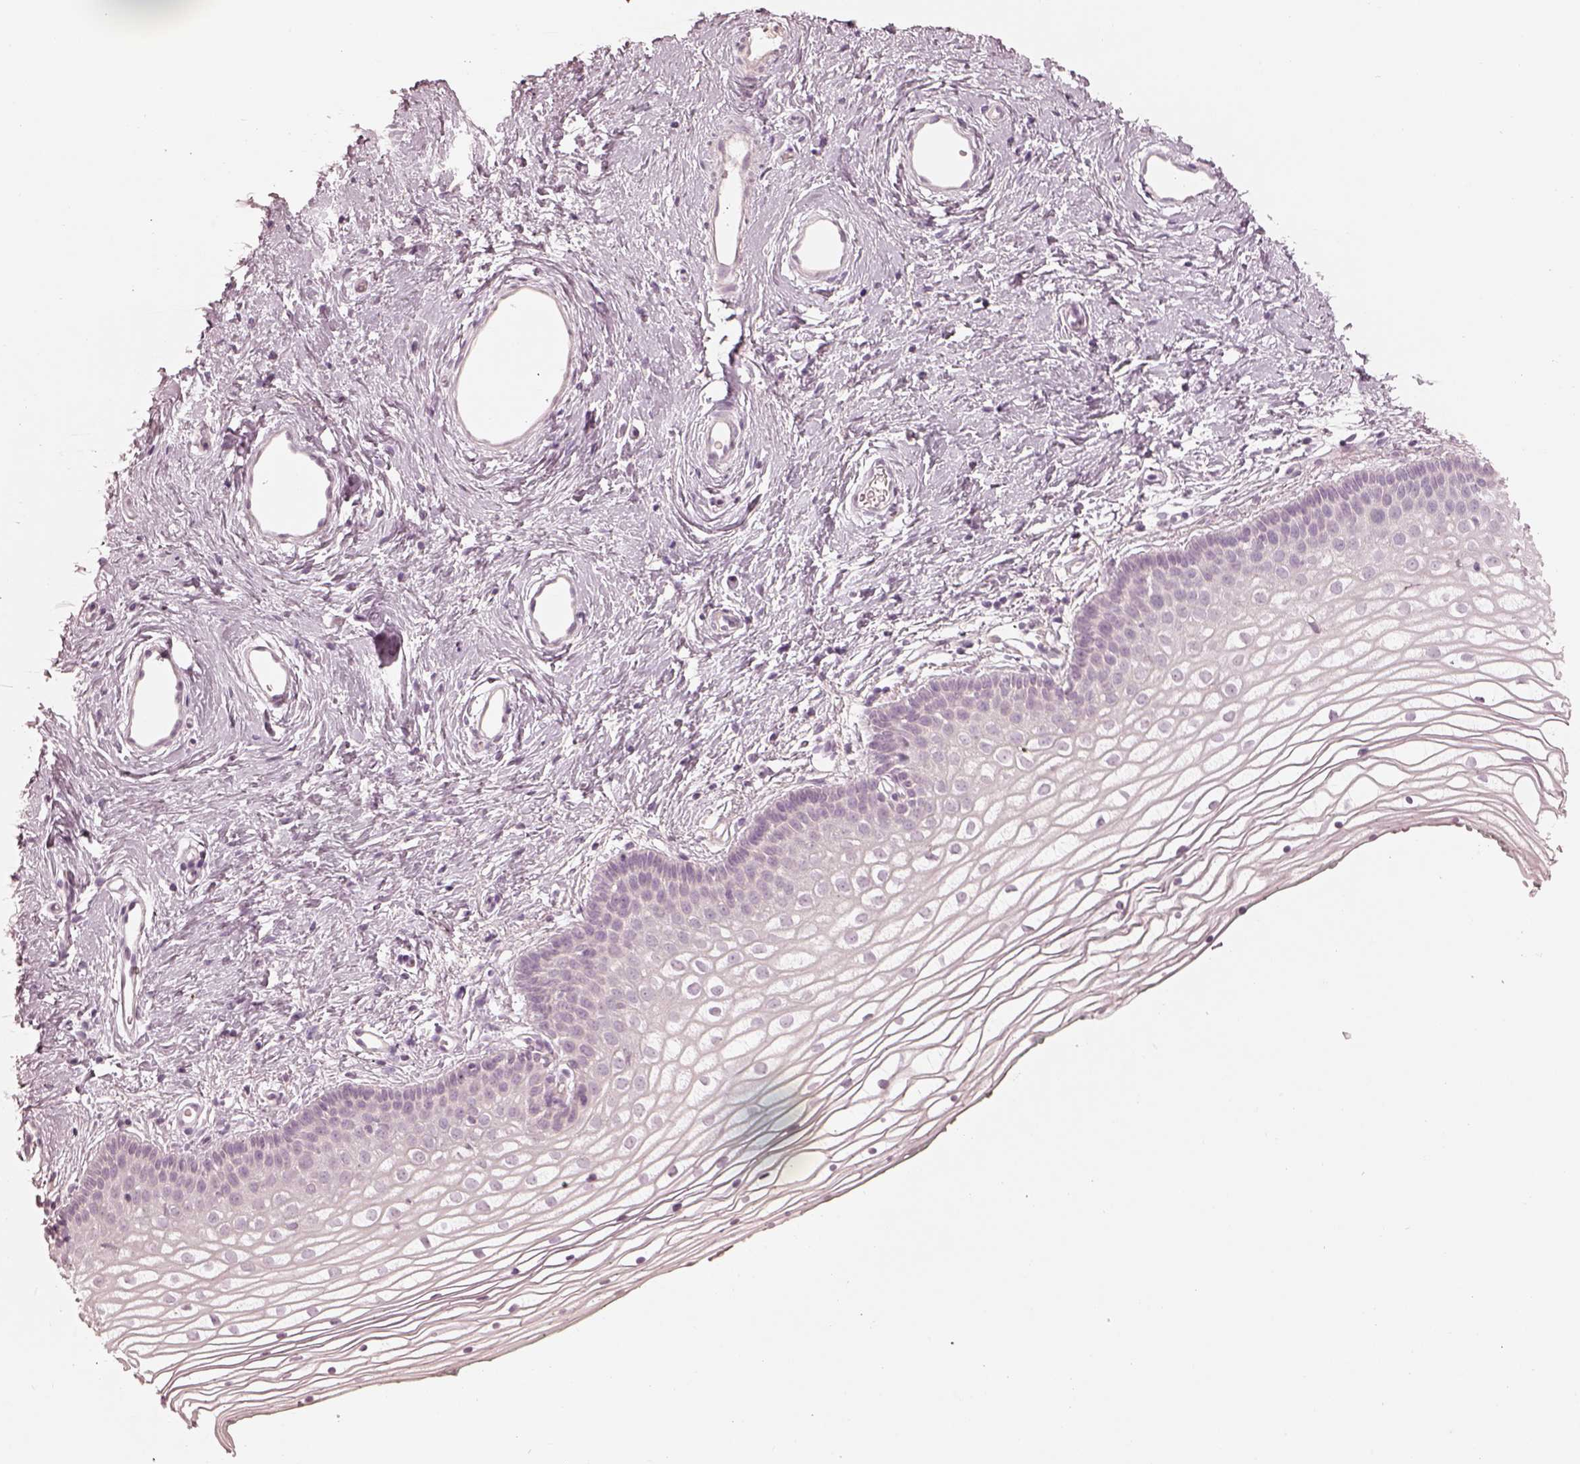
{"staining": {"intensity": "negative", "quantity": "none", "location": "none"}, "tissue": "vagina", "cell_type": "Squamous epithelial cells", "image_type": "normal", "snomed": [{"axis": "morphology", "description": "Normal tissue, NOS"}, {"axis": "topography", "description": "Vagina"}], "caption": "IHC of benign vagina shows no expression in squamous epithelial cells. The staining was performed using DAB to visualize the protein expression in brown, while the nuclei were stained in blue with hematoxylin (Magnification: 20x).", "gene": "SPATA6L", "patient": {"sex": "female", "age": 36}}